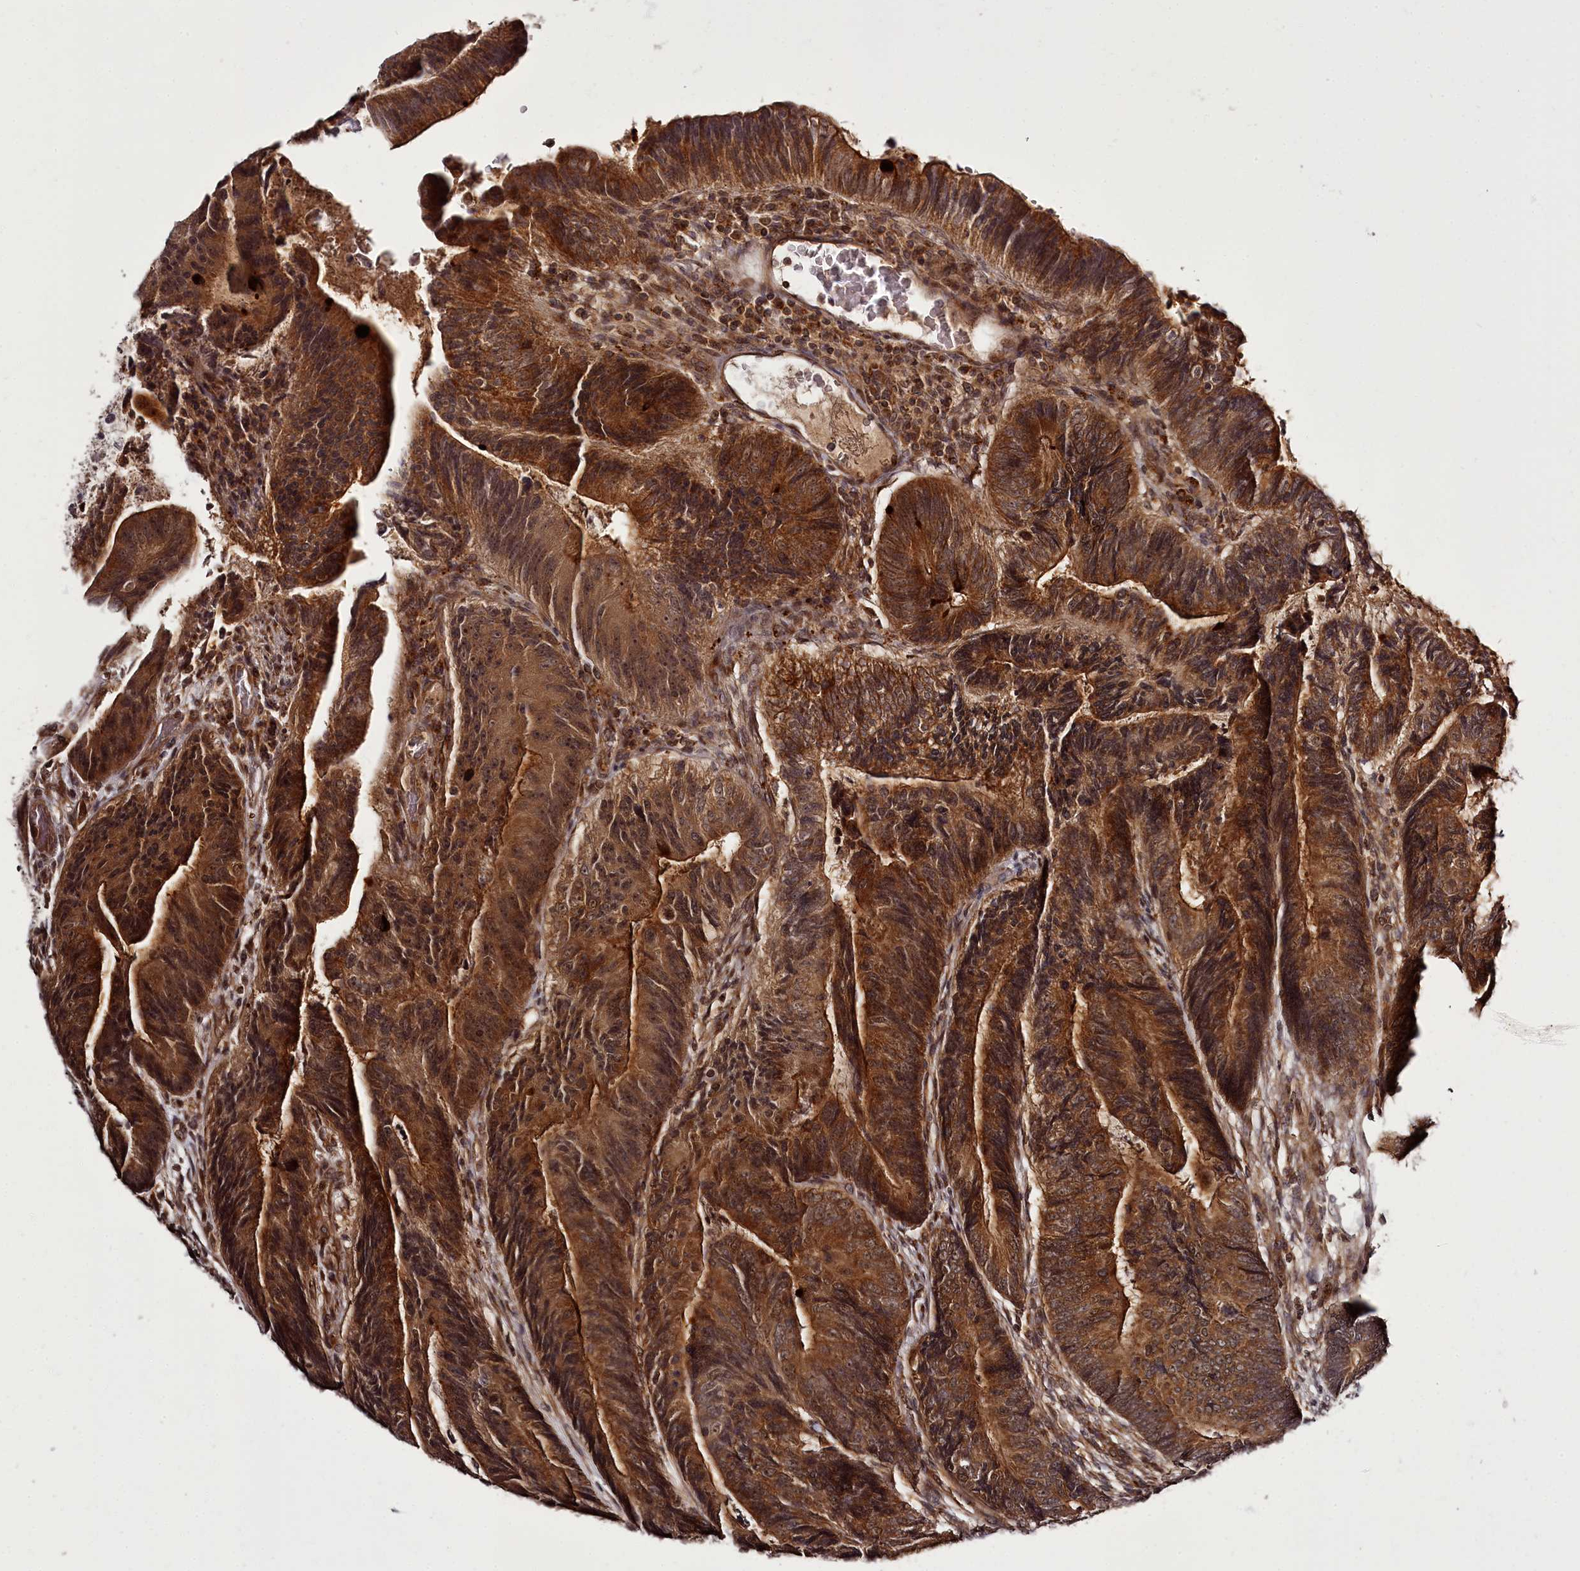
{"staining": {"intensity": "strong", "quantity": ">75%", "location": "cytoplasmic/membranous"}, "tissue": "colorectal cancer", "cell_type": "Tumor cells", "image_type": "cancer", "snomed": [{"axis": "morphology", "description": "Adenocarcinoma, NOS"}, {"axis": "topography", "description": "Colon"}], "caption": "An image of human colorectal adenocarcinoma stained for a protein exhibits strong cytoplasmic/membranous brown staining in tumor cells.", "gene": "PCBP2", "patient": {"sex": "female", "age": 67}}